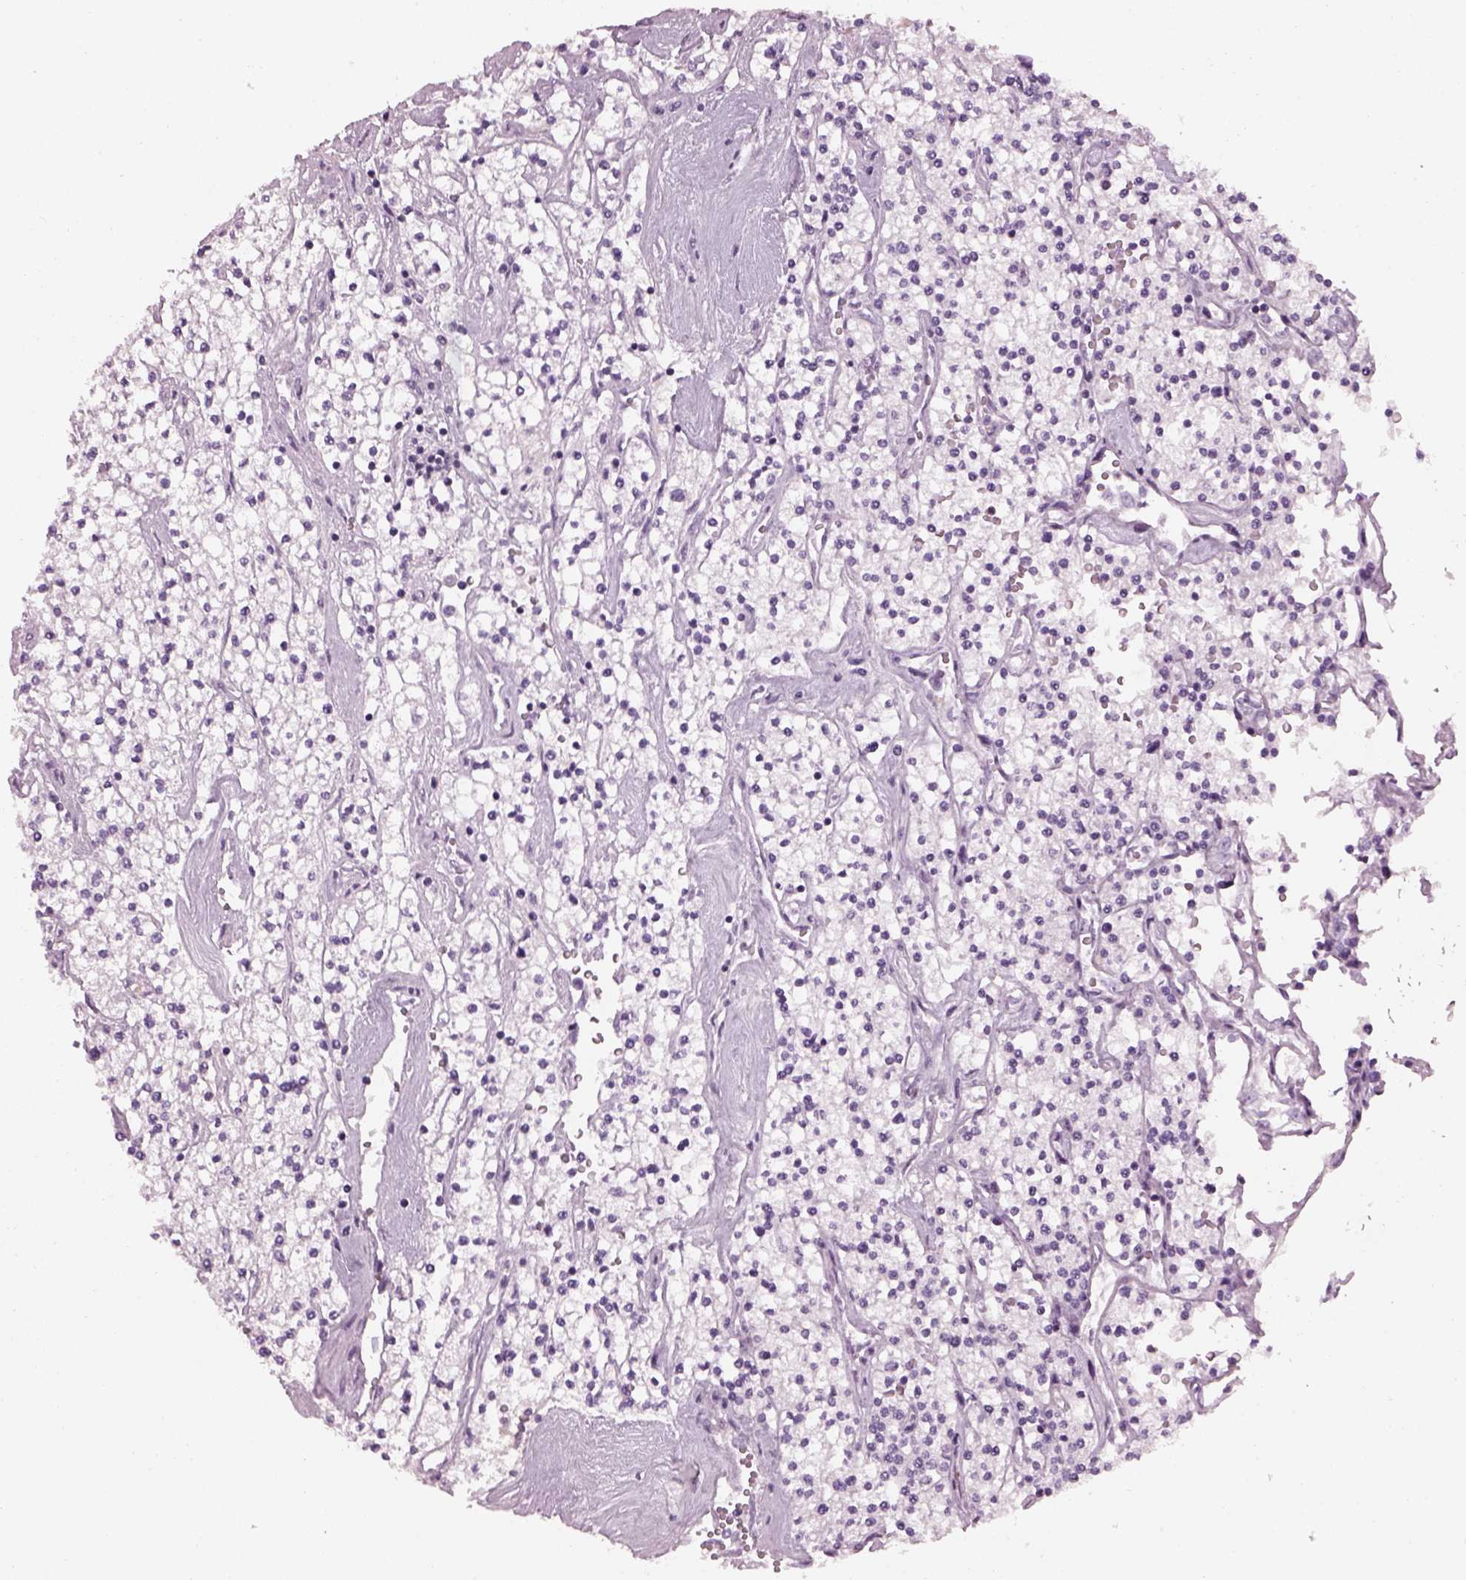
{"staining": {"intensity": "negative", "quantity": "none", "location": "none"}, "tissue": "renal cancer", "cell_type": "Tumor cells", "image_type": "cancer", "snomed": [{"axis": "morphology", "description": "Adenocarcinoma, NOS"}, {"axis": "topography", "description": "Kidney"}], "caption": "IHC histopathology image of renal adenocarcinoma stained for a protein (brown), which shows no expression in tumor cells.", "gene": "ADGRG2", "patient": {"sex": "male", "age": 80}}